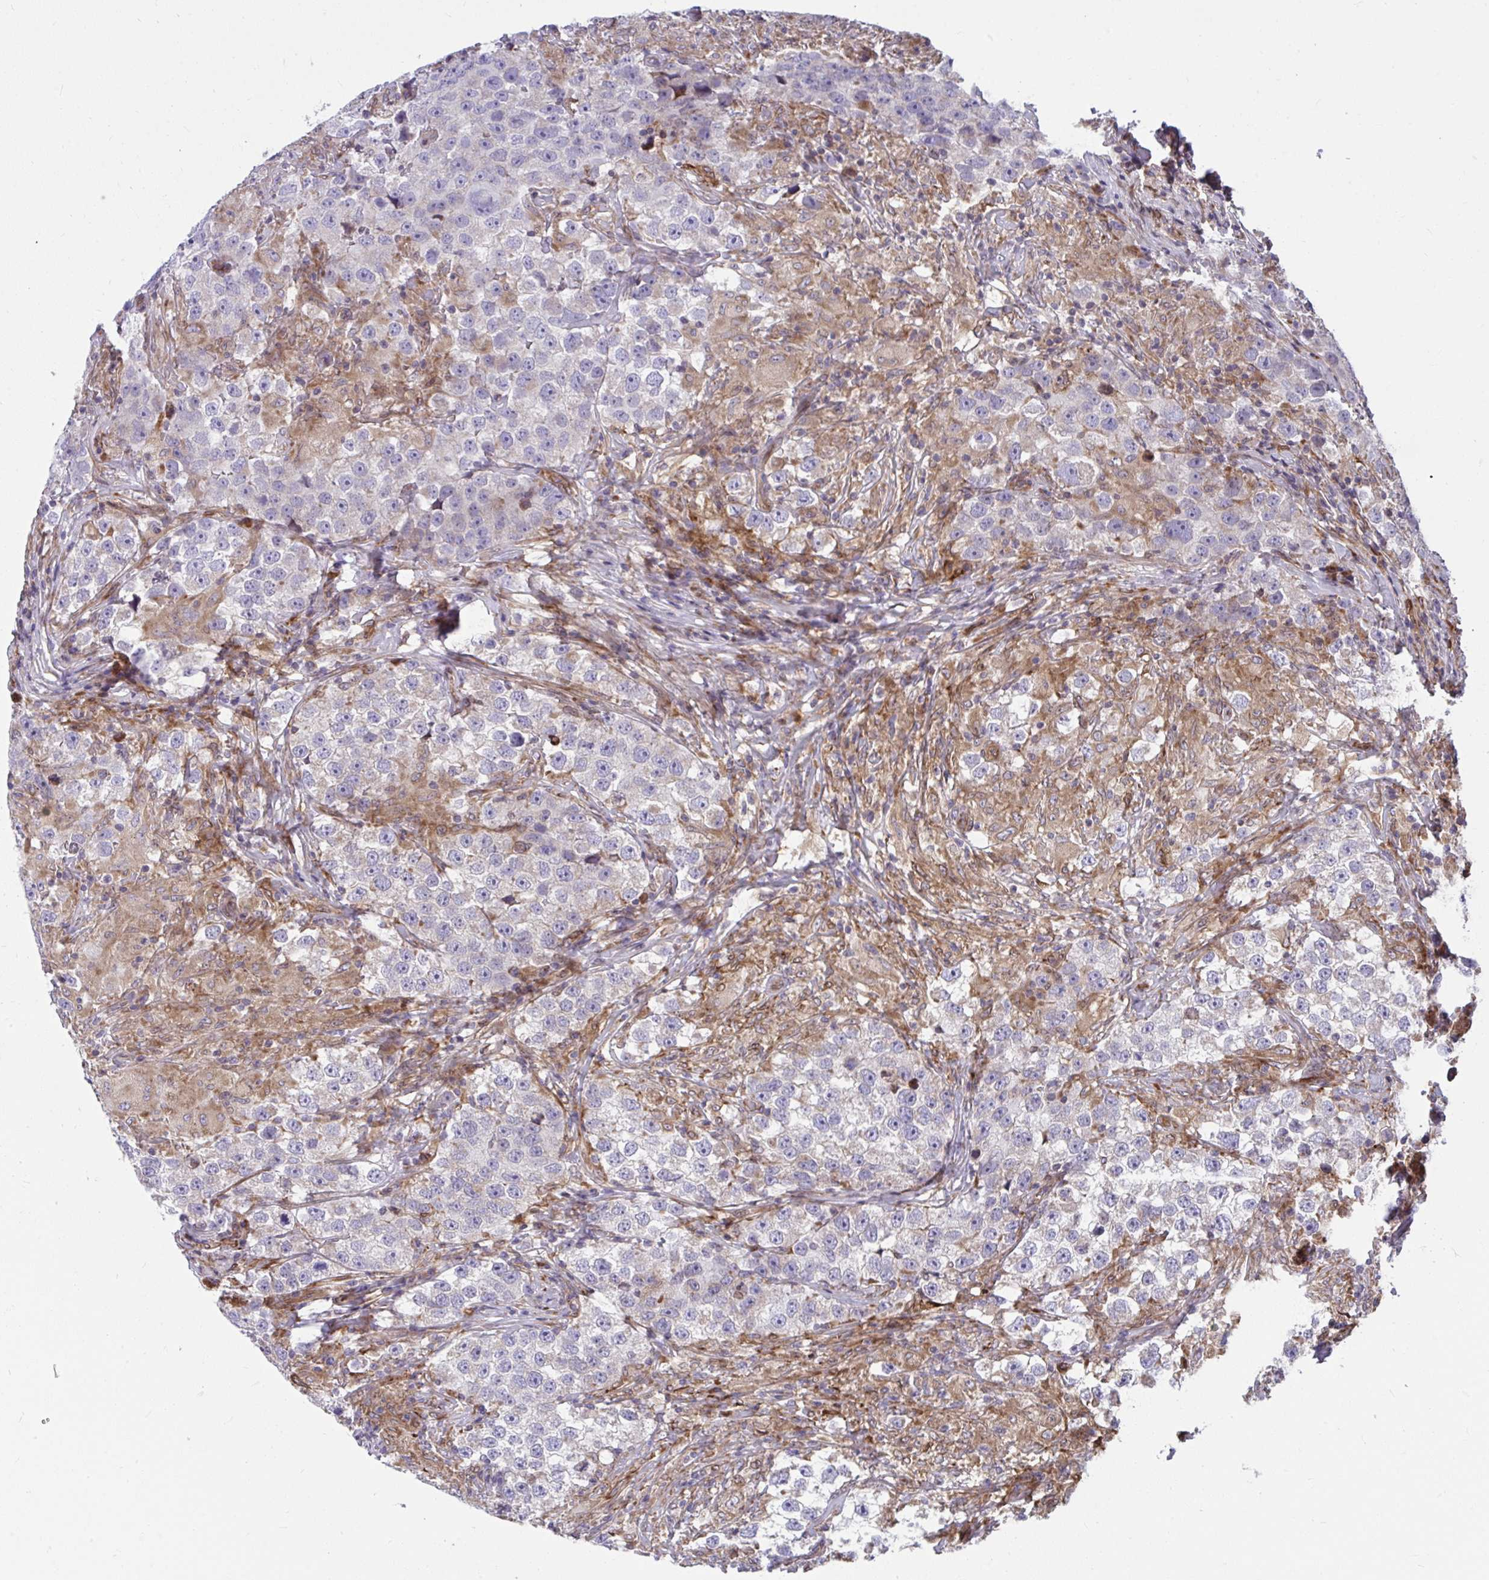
{"staining": {"intensity": "negative", "quantity": "none", "location": "none"}, "tissue": "testis cancer", "cell_type": "Tumor cells", "image_type": "cancer", "snomed": [{"axis": "morphology", "description": "Seminoma, NOS"}, {"axis": "topography", "description": "Testis"}], "caption": "Tumor cells are negative for protein expression in human testis cancer. Brightfield microscopy of immunohistochemistry (IHC) stained with DAB (brown) and hematoxylin (blue), captured at high magnification.", "gene": "STIM2", "patient": {"sex": "male", "age": 46}}